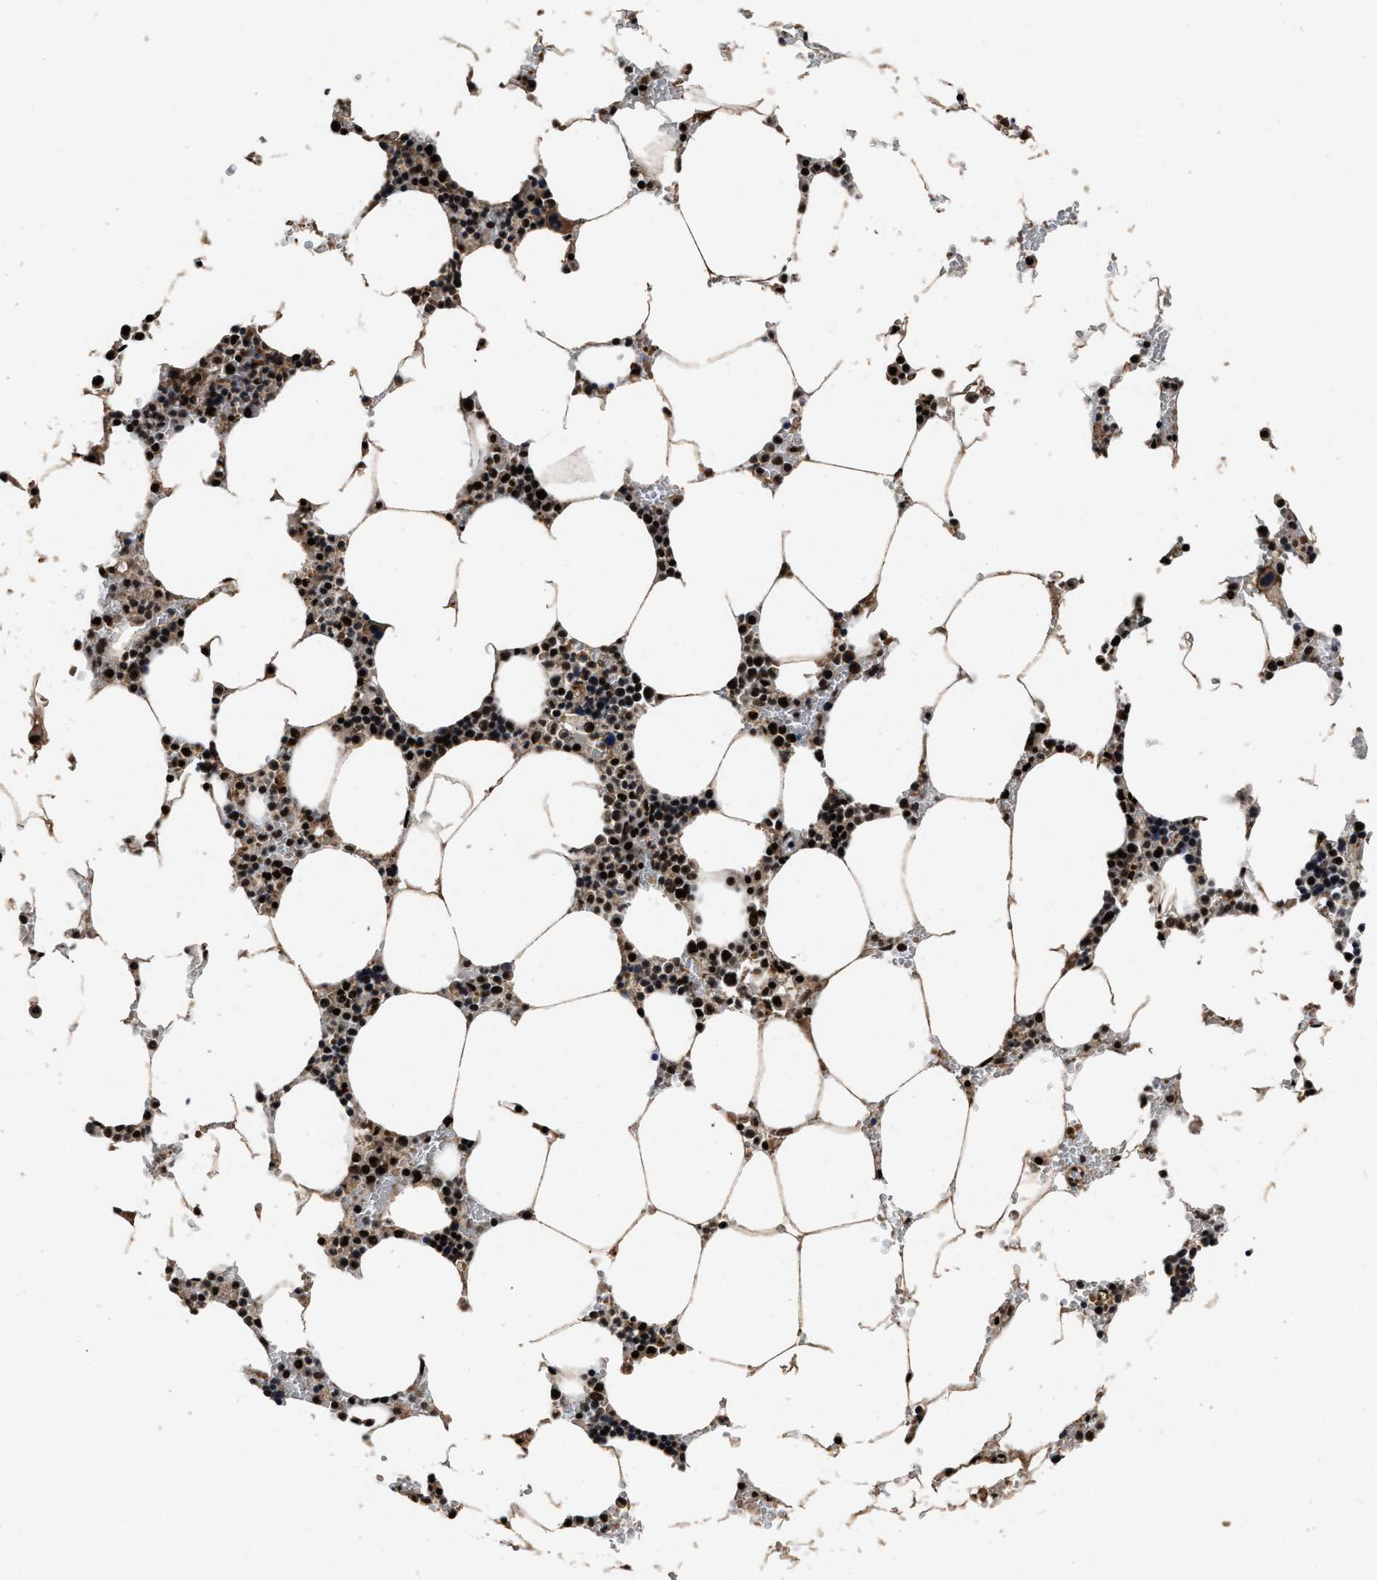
{"staining": {"intensity": "strong", "quantity": ">75%", "location": "nuclear"}, "tissue": "bone marrow", "cell_type": "Hematopoietic cells", "image_type": "normal", "snomed": [{"axis": "morphology", "description": "Normal tissue, NOS"}, {"axis": "topography", "description": "Bone marrow"}], "caption": "High-magnification brightfield microscopy of normal bone marrow stained with DAB (brown) and counterstained with hematoxylin (blue). hematopoietic cells exhibit strong nuclear staining is appreciated in about>75% of cells.", "gene": "ZNF233", "patient": {"sex": "male", "age": 70}}